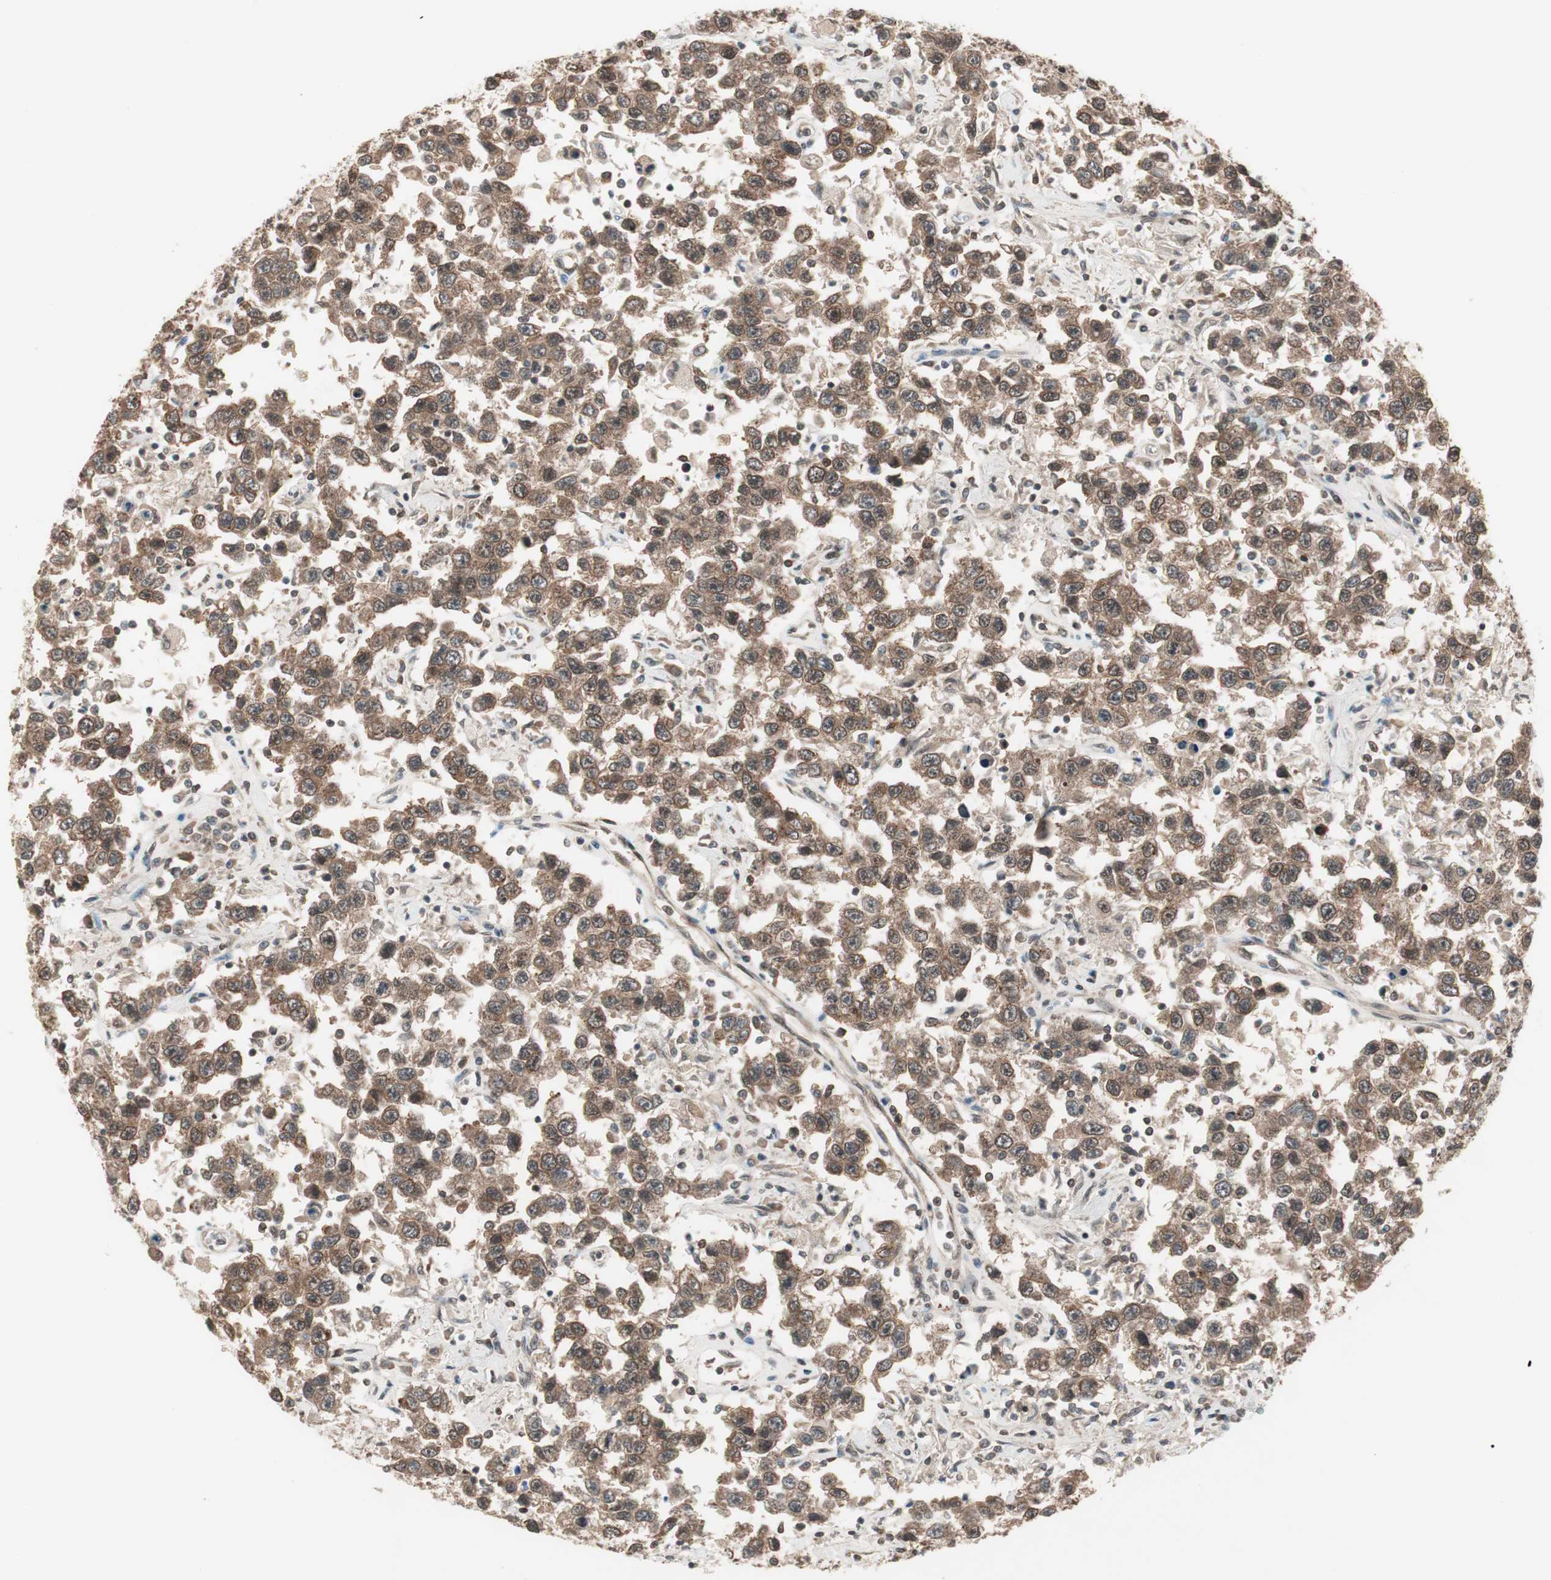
{"staining": {"intensity": "moderate", "quantity": ">75%", "location": "cytoplasmic/membranous"}, "tissue": "testis cancer", "cell_type": "Tumor cells", "image_type": "cancer", "snomed": [{"axis": "morphology", "description": "Seminoma, NOS"}, {"axis": "topography", "description": "Testis"}], "caption": "Human testis seminoma stained with a protein marker demonstrates moderate staining in tumor cells.", "gene": "UBE2I", "patient": {"sex": "male", "age": 41}}